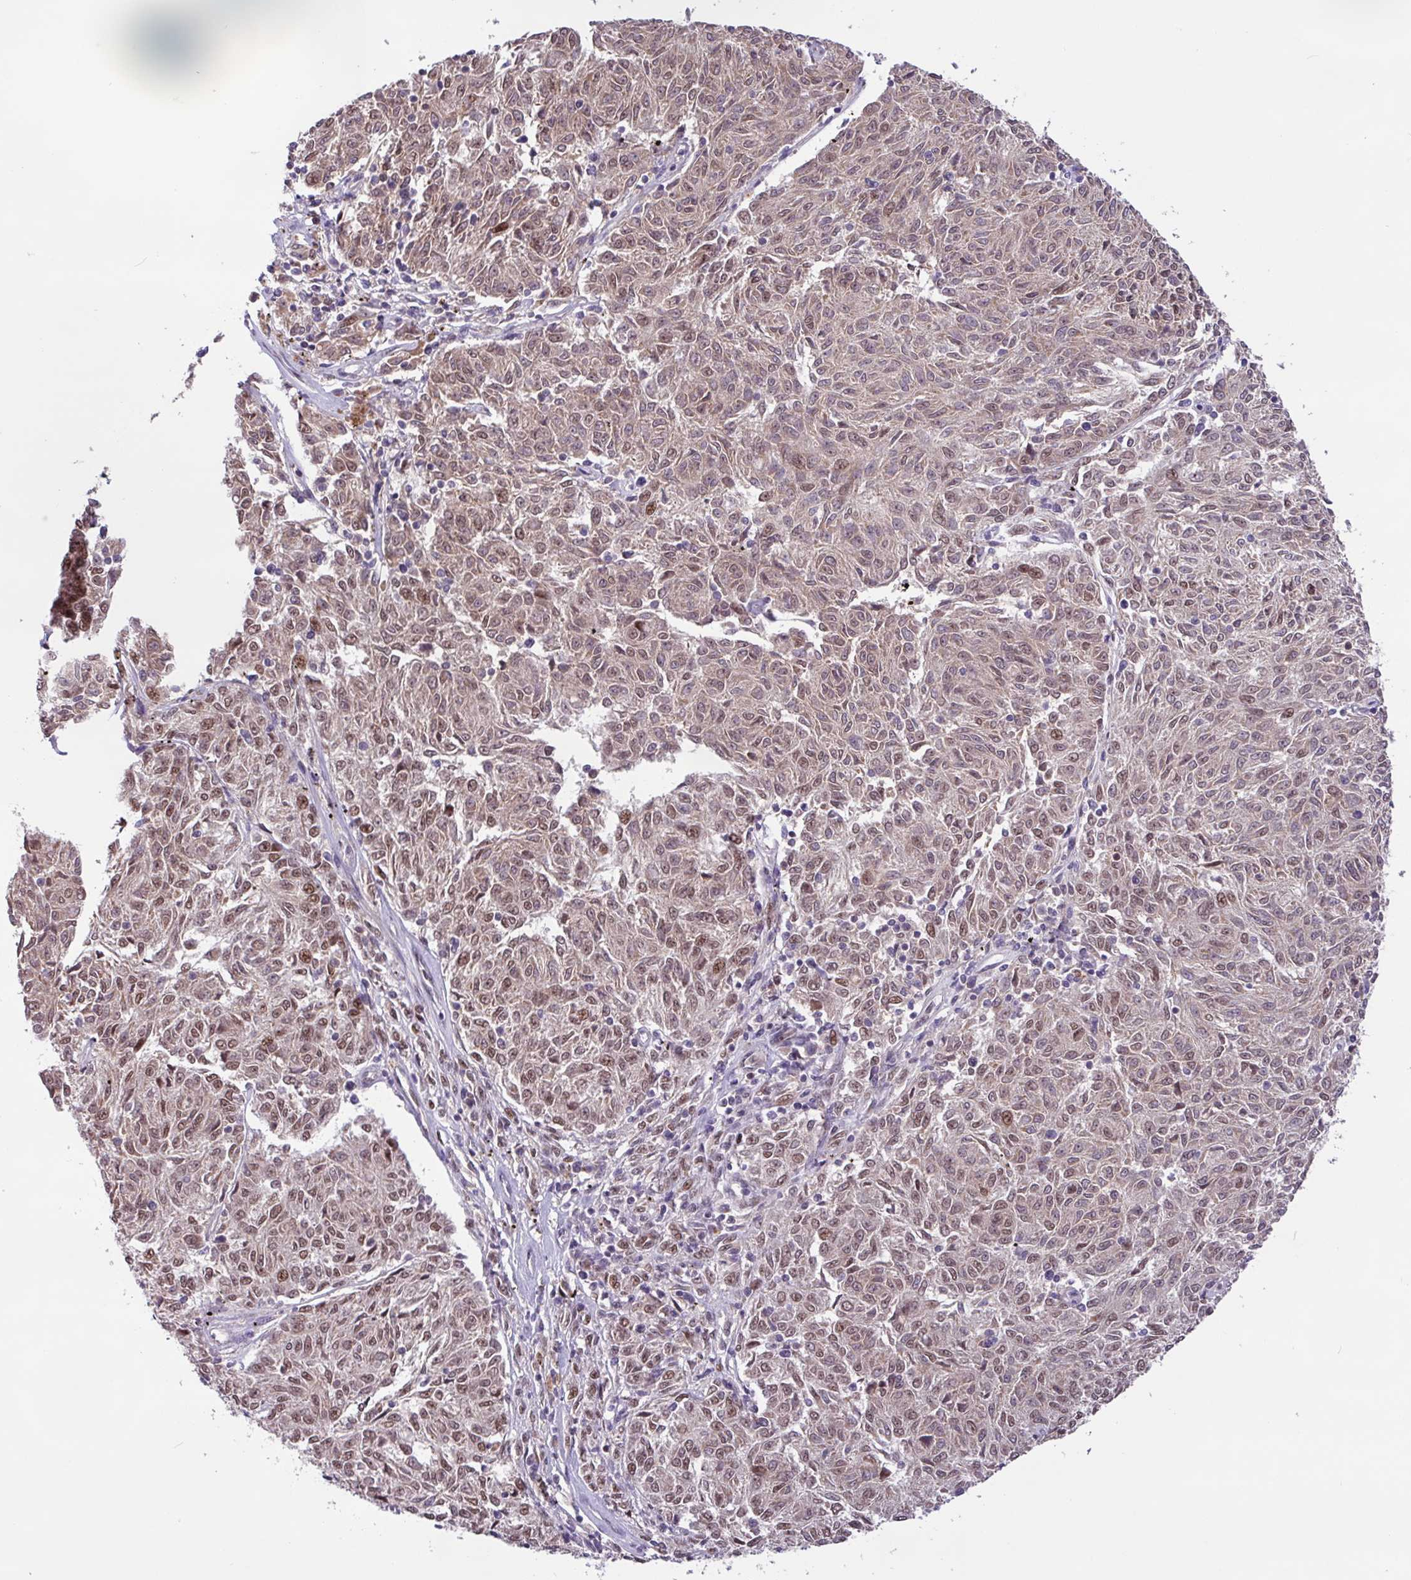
{"staining": {"intensity": "moderate", "quantity": ">75%", "location": "cytoplasmic/membranous,nuclear"}, "tissue": "melanoma", "cell_type": "Tumor cells", "image_type": "cancer", "snomed": [{"axis": "morphology", "description": "Malignant melanoma, NOS"}, {"axis": "topography", "description": "Skin"}], "caption": "Melanoma was stained to show a protein in brown. There is medium levels of moderate cytoplasmic/membranous and nuclear expression in about >75% of tumor cells. The protein of interest is stained brown, and the nuclei are stained in blue (DAB IHC with brightfield microscopy, high magnification).", "gene": "BRD3", "patient": {"sex": "female", "age": 72}}